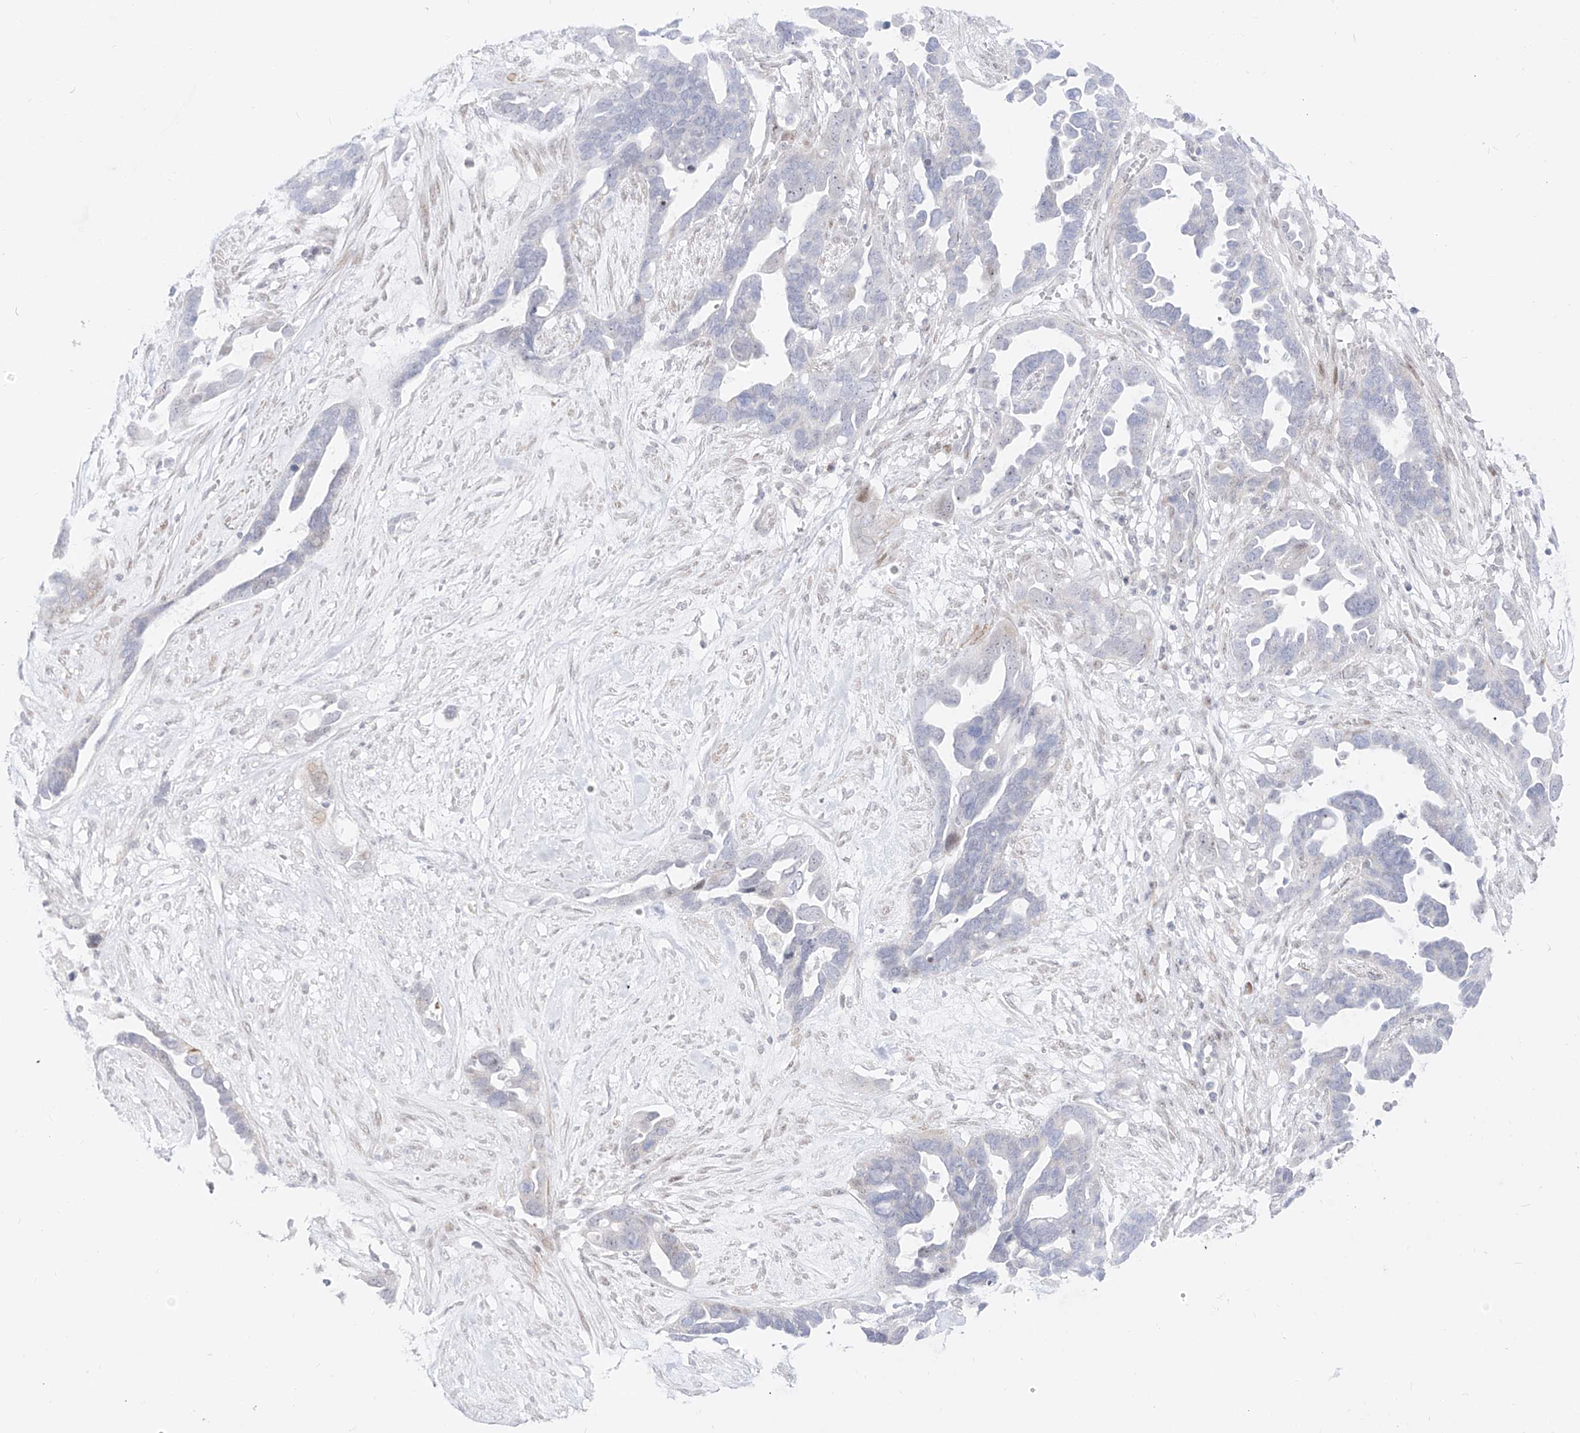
{"staining": {"intensity": "negative", "quantity": "none", "location": "none"}, "tissue": "ovarian cancer", "cell_type": "Tumor cells", "image_type": "cancer", "snomed": [{"axis": "morphology", "description": "Cystadenocarcinoma, serous, NOS"}, {"axis": "topography", "description": "Ovary"}], "caption": "An immunohistochemistry (IHC) image of ovarian serous cystadenocarcinoma is shown. There is no staining in tumor cells of ovarian serous cystadenocarcinoma. (Stains: DAB IHC with hematoxylin counter stain, Microscopy: brightfield microscopy at high magnification).", "gene": "ZNF180", "patient": {"sex": "female", "age": 54}}